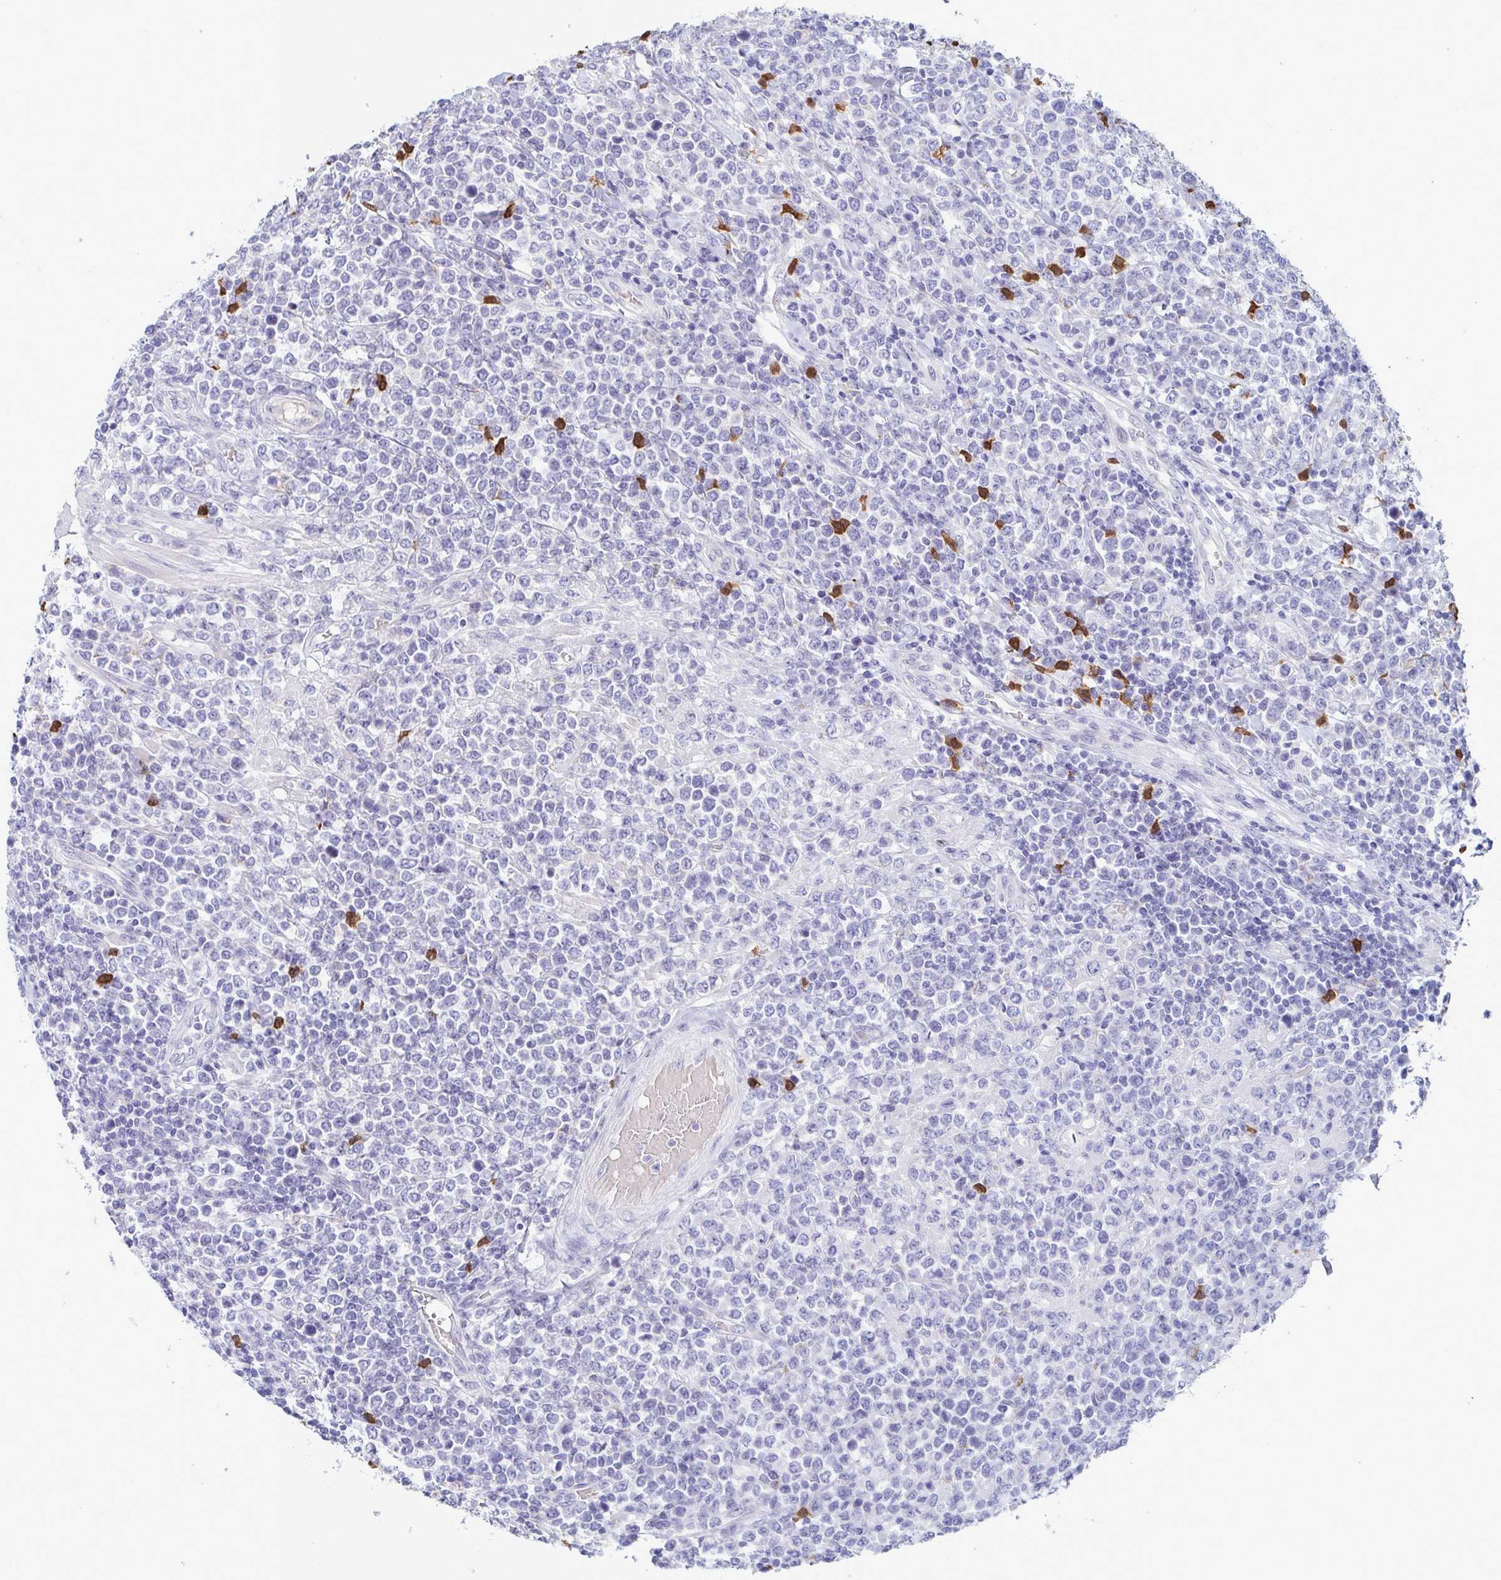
{"staining": {"intensity": "negative", "quantity": "none", "location": "none"}, "tissue": "lymphoma", "cell_type": "Tumor cells", "image_type": "cancer", "snomed": [{"axis": "morphology", "description": "Malignant lymphoma, non-Hodgkin's type, High grade"}, {"axis": "topography", "description": "Soft tissue"}], "caption": "Malignant lymphoma, non-Hodgkin's type (high-grade) stained for a protein using immunohistochemistry demonstrates no positivity tumor cells.", "gene": "TAS2R38", "patient": {"sex": "female", "age": 56}}